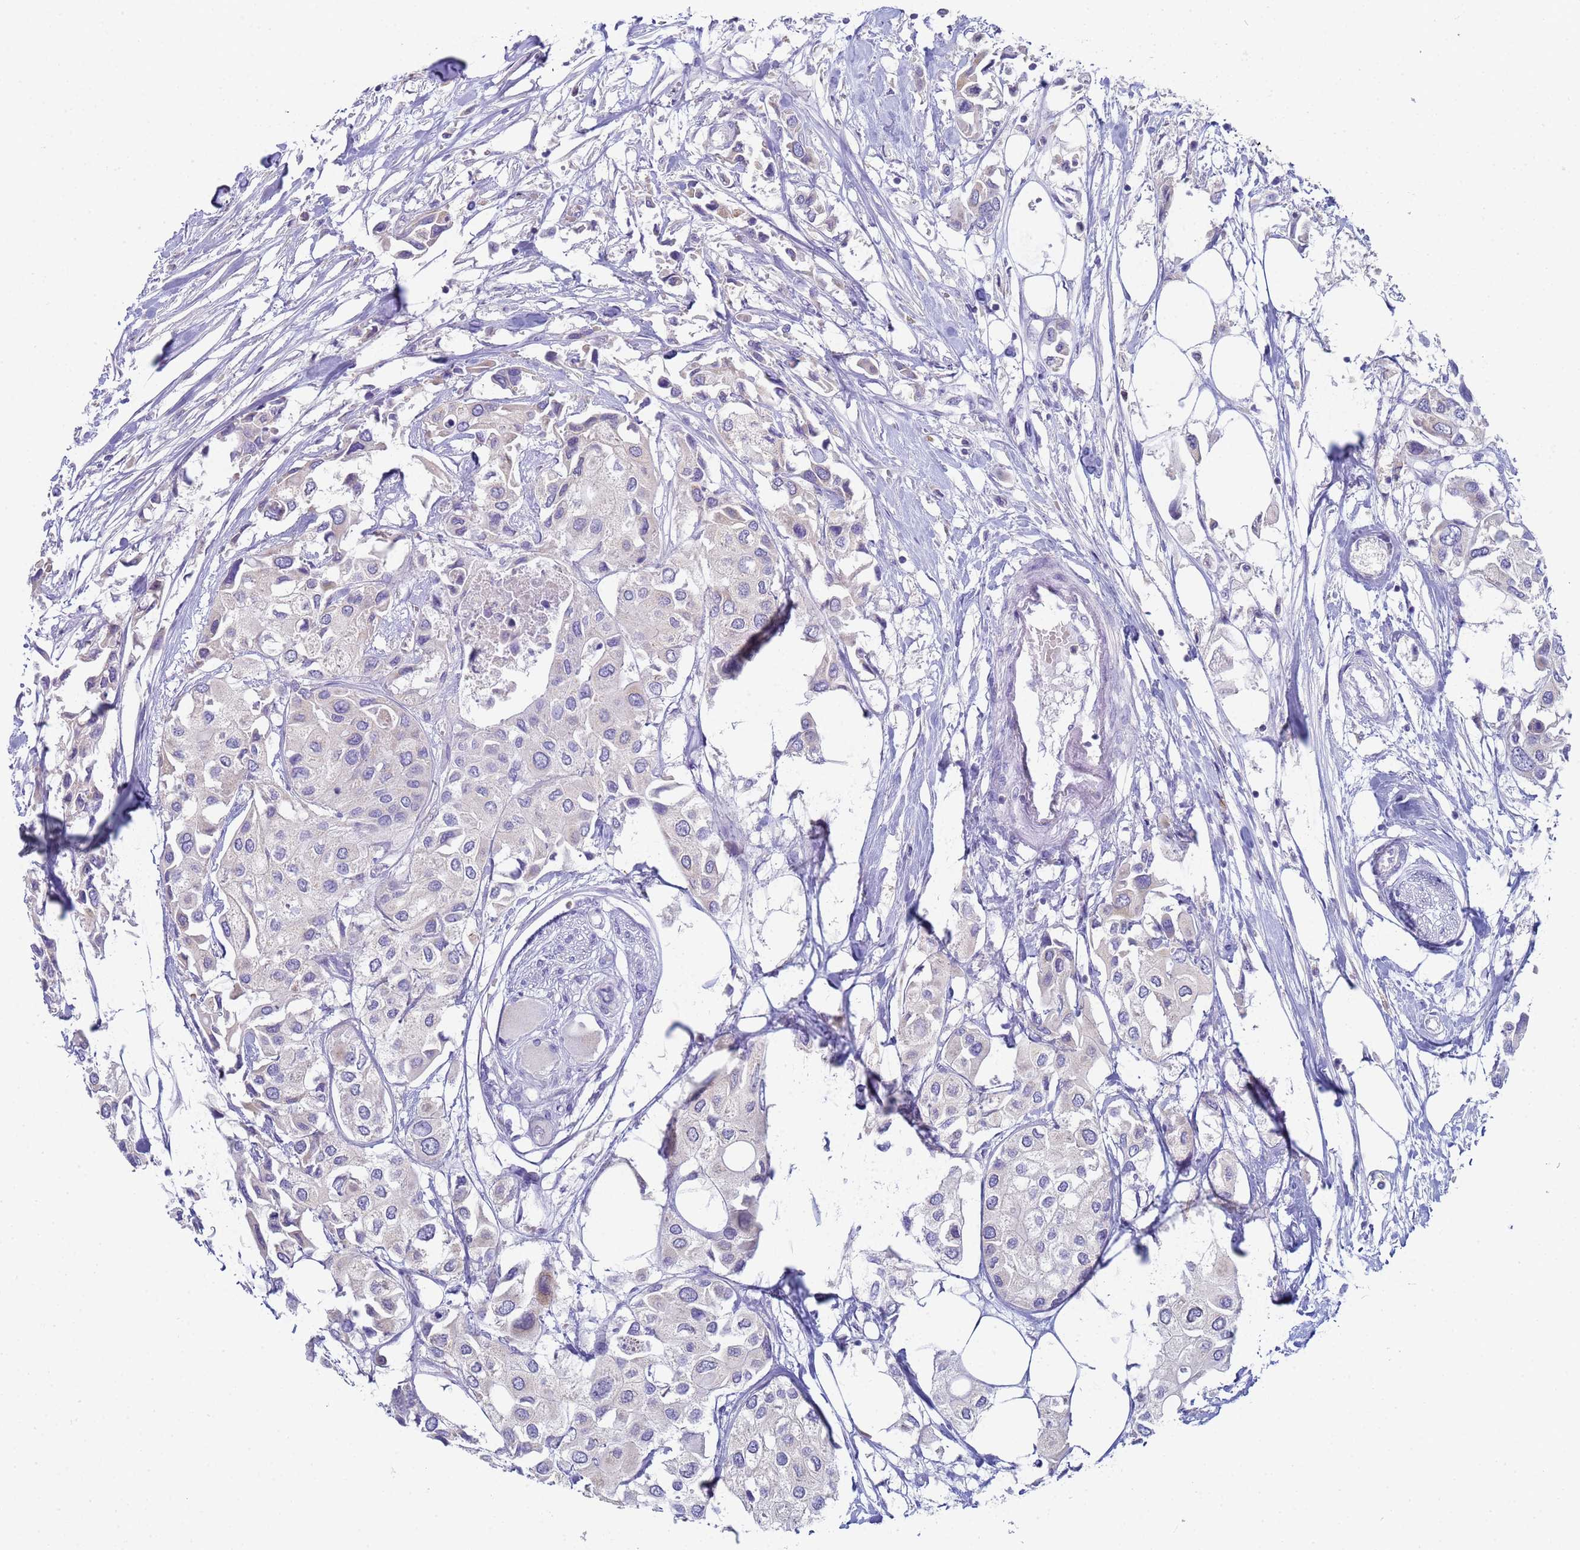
{"staining": {"intensity": "negative", "quantity": "none", "location": "none"}, "tissue": "urothelial cancer", "cell_type": "Tumor cells", "image_type": "cancer", "snomed": [{"axis": "morphology", "description": "Urothelial carcinoma, High grade"}, {"axis": "topography", "description": "Urinary bladder"}], "caption": "There is no significant positivity in tumor cells of urothelial carcinoma (high-grade). The staining is performed using DAB brown chromogen with nuclei counter-stained in using hematoxylin.", "gene": "CR1", "patient": {"sex": "male", "age": 64}}